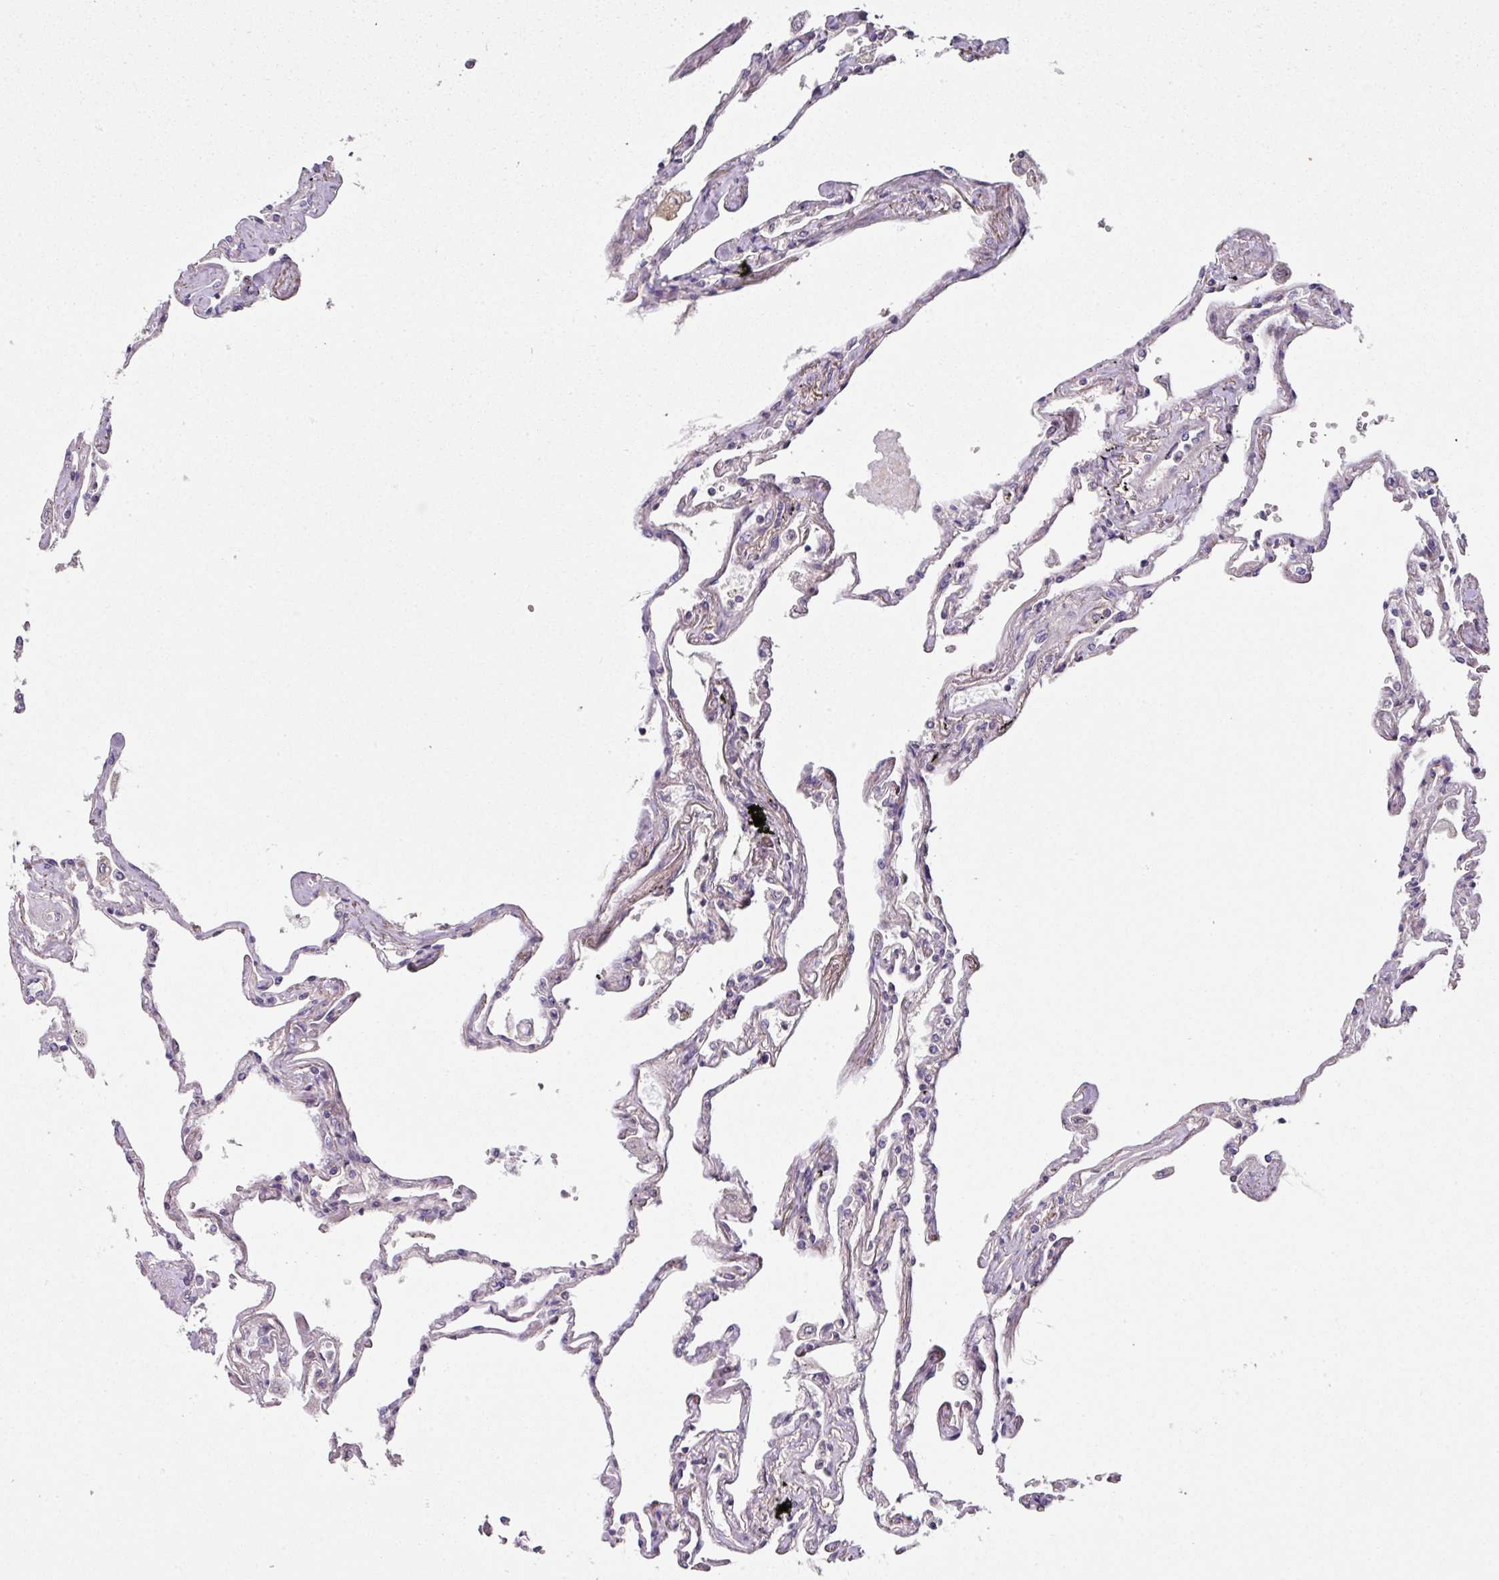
{"staining": {"intensity": "weak", "quantity": "<25%", "location": "cytoplasmic/membranous"}, "tissue": "lung", "cell_type": "Alveolar cells", "image_type": "normal", "snomed": [{"axis": "morphology", "description": "Normal tissue, NOS"}, {"axis": "topography", "description": "Lung"}], "caption": "This is an immunohistochemistry histopathology image of unremarkable human lung. There is no expression in alveolar cells.", "gene": "CAMLG", "patient": {"sex": "female", "age": 67}}